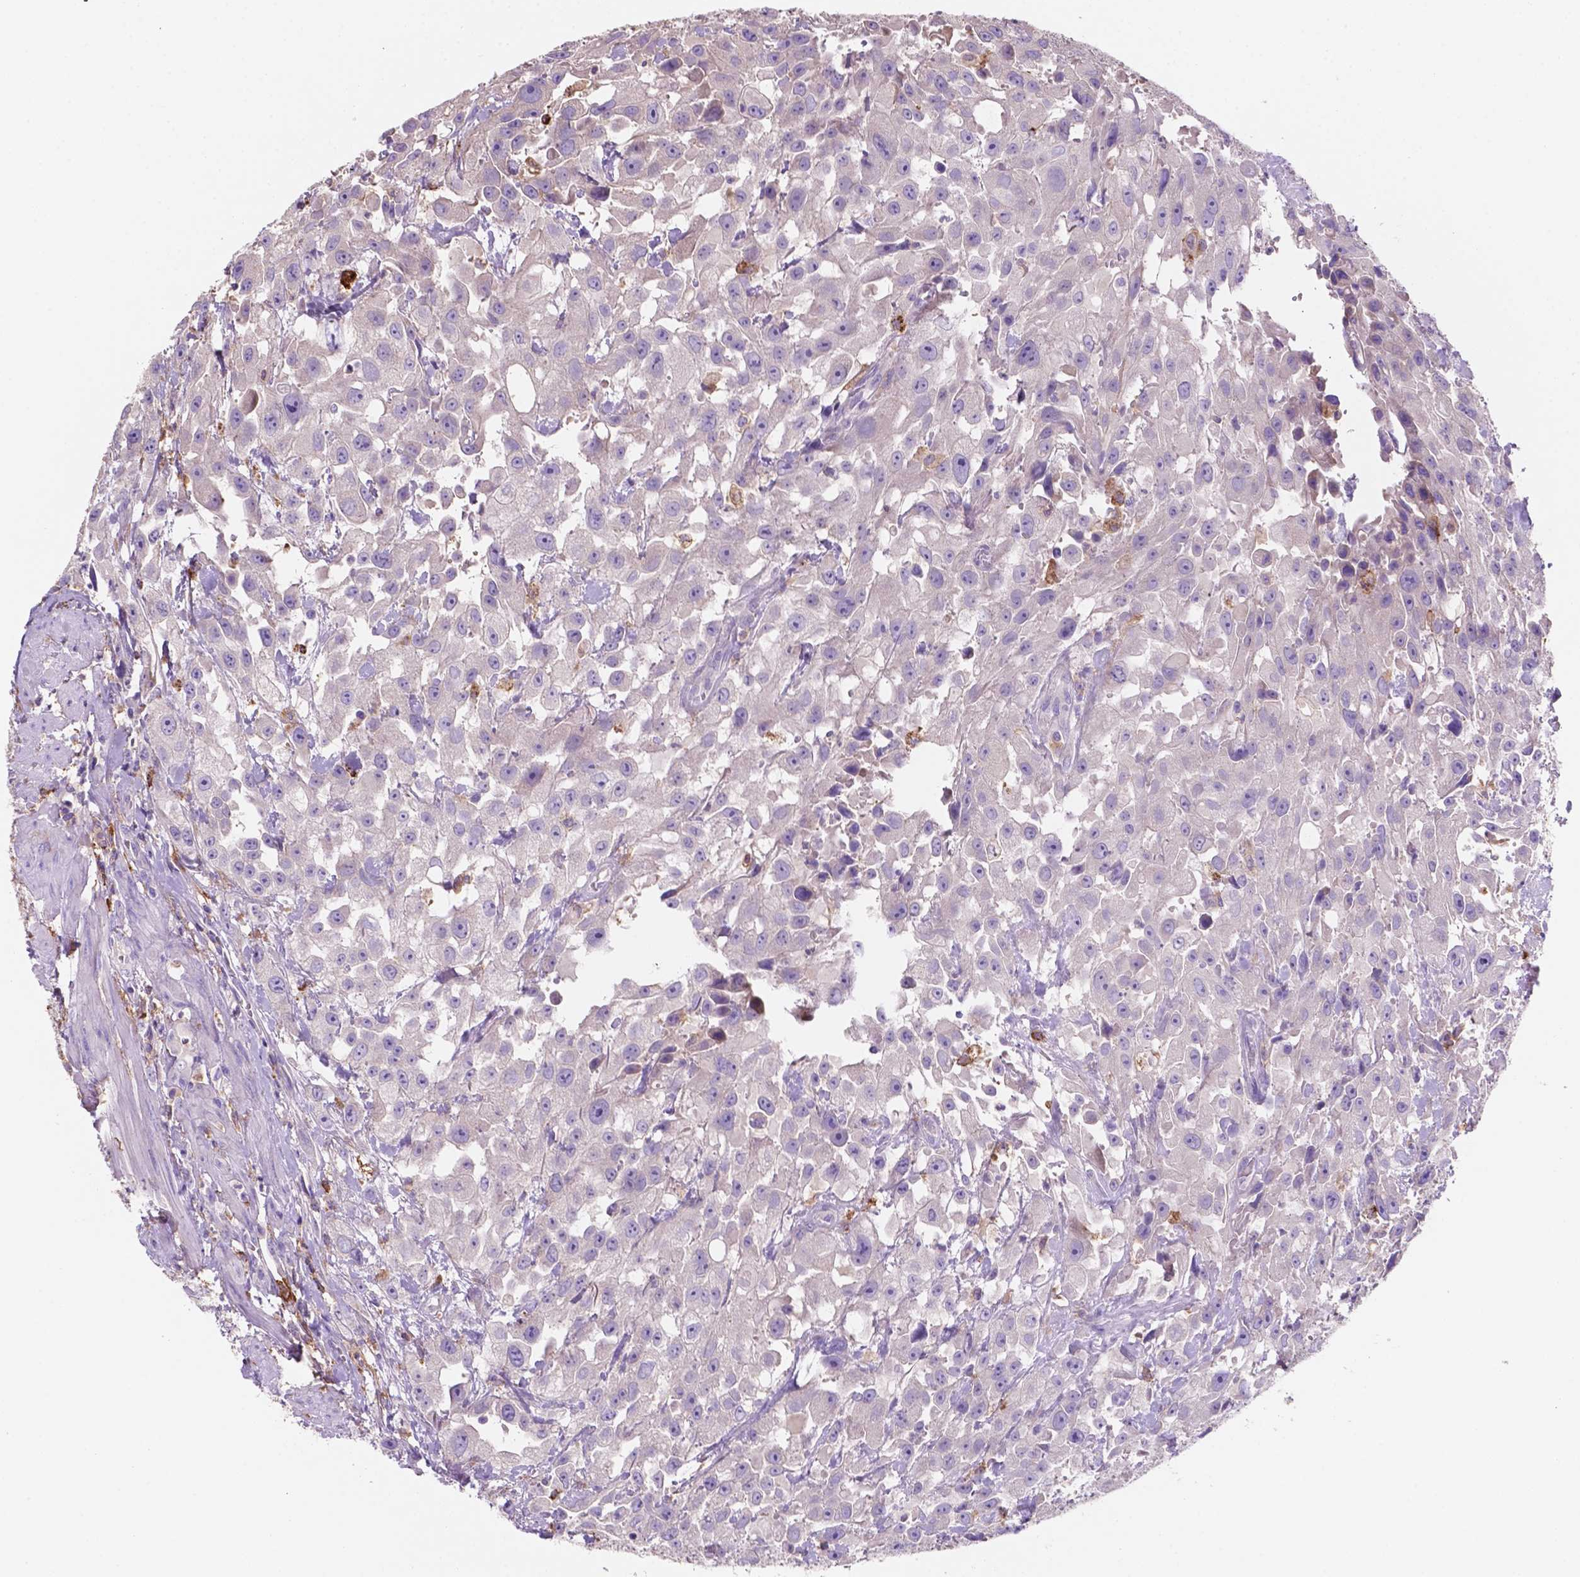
{"staining": {"intensity": "moderate", "quantity": "<25%", "location": "cytoplasmic/membranous"}, "tissue": "urothelial cancer", "cell_type": "Tumor cells", "image_type": "cancer", "snomed": [{"axis": "morphology", "description": "Urothelial carcinoma, High grade"}, {"axis": "topography", "description": "Urinary bladder"}], "caption": "High-power microscopy captured an IHC photomicrograph of high-grade urothelial carcinoma, revealing moderate cytoplasmic/membranous positivity in about <25% of tumor cells.", "gene": "MKRN2OS", "patient": {"sex": "male", "age": 79}}